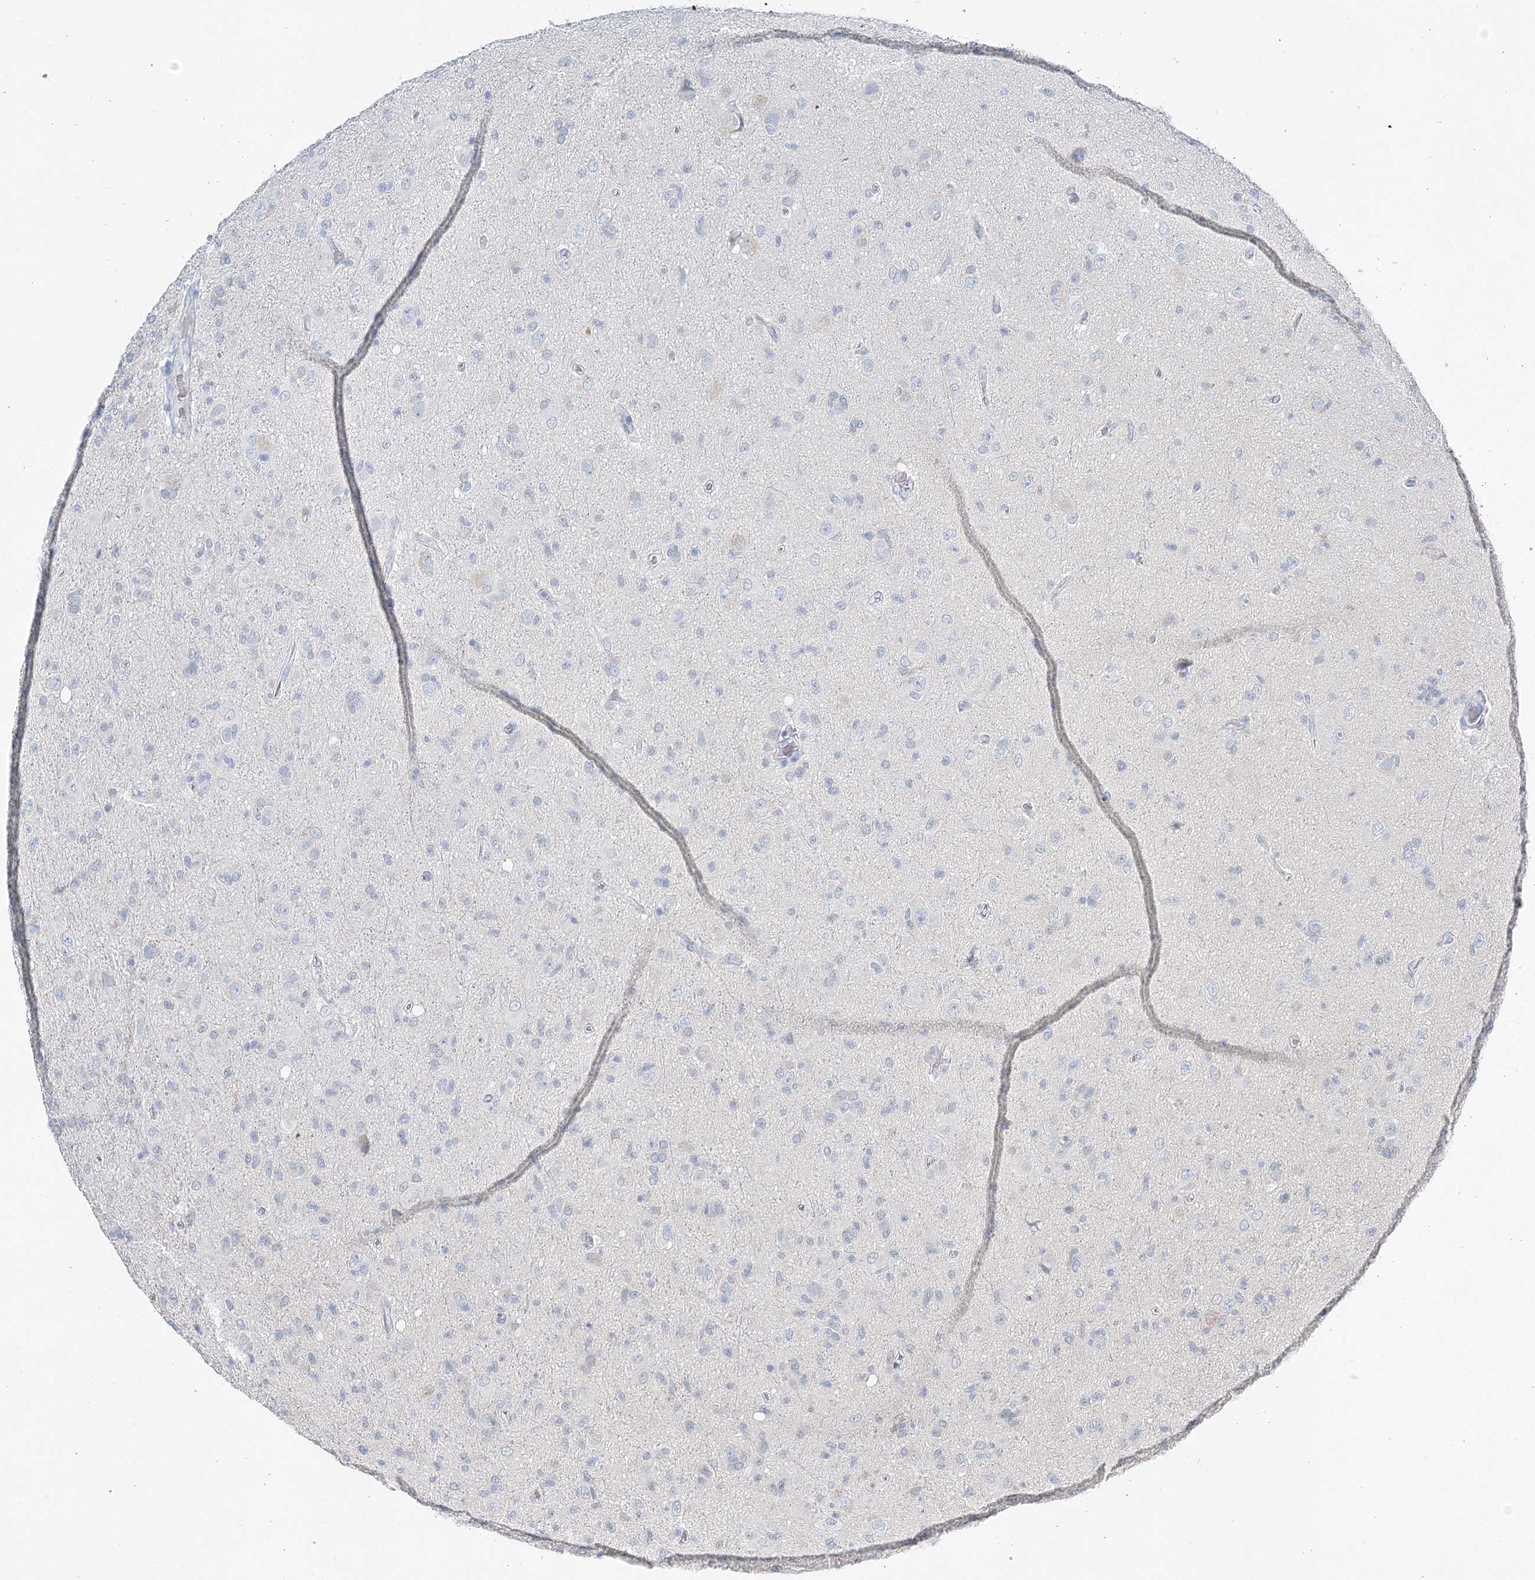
{"staining": {"intensity": "negative", "quantity": "none", "location": "none"}, "tissue": "glioma", "cell_type": "Tumor cells", "image_type": "cancer", "snomed": [{"axis": "morphology", "description": "Glioma, malignant, High grade"}, {"axis": "topography", "description": "Brain"}], "caption": "Malignant high-grade glioma was stained to show a protein in brown. There is no significant positivity in tumor cells. (Immunohistochemistry, brightfield microscopy, high magnification).", "gene": "VILL", "patient": {"sex": "female", "age": 57}}